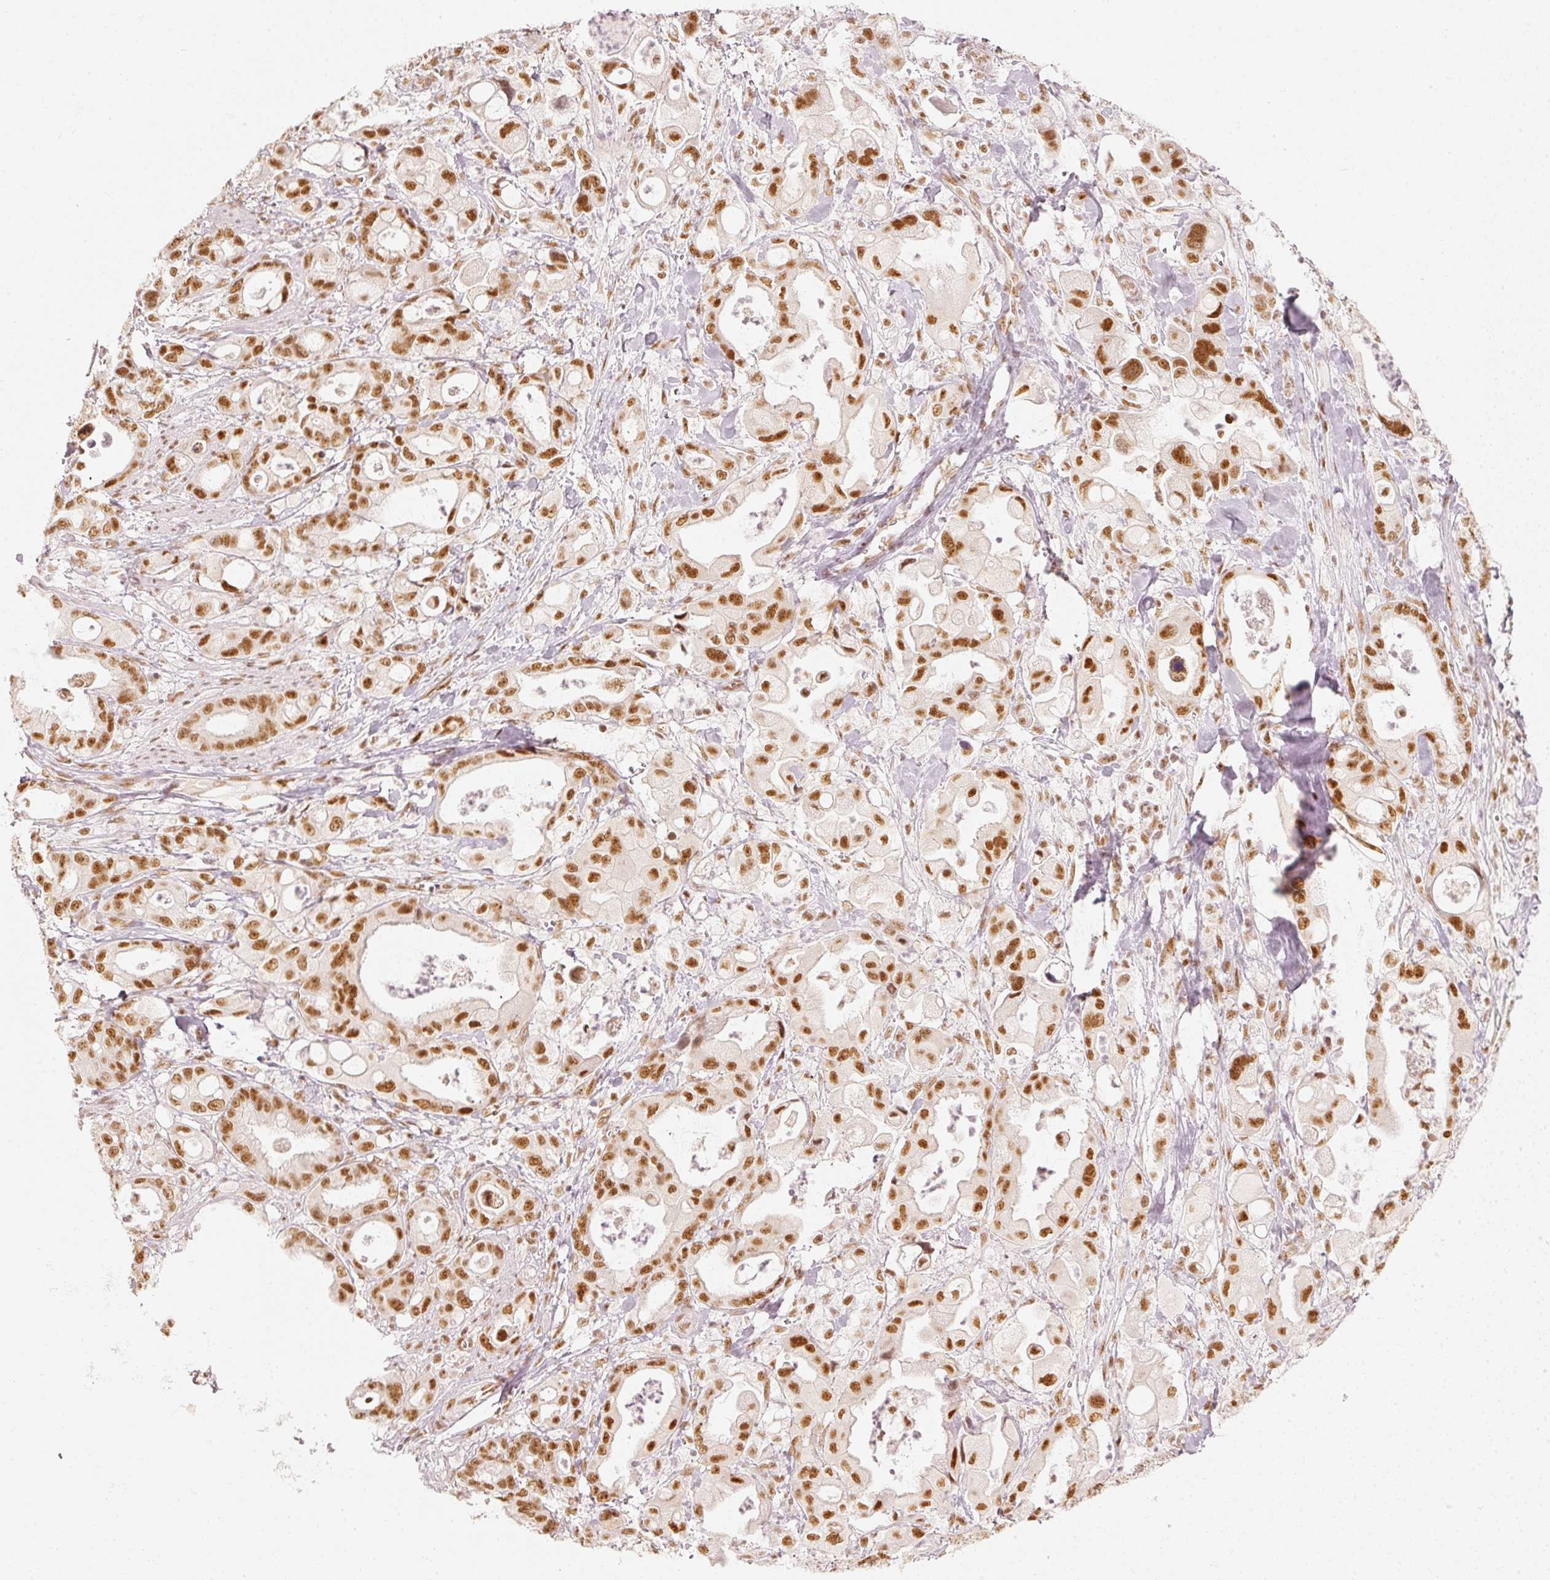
{"staining": {"intensity": "strong", "quantity": ">75%", "location": "nuclear"}, "tissue": "pancreatic cancer", "cell_type": "Tumor cells", "image_type": "cancer", "snomed": [{"axis": "morphology", "description": "Adenocarcinoma, NOS"}, {"axis": "topography", "description": "Pancreas"}], "caption": "IHC staining of pancreatic adenocarcinoma, which exhibits high levels of strong nuclear expression in approximately >75% of tumor cells indicating strong nuclear protein expression. The staining was performed using DAB (brown) for protein detection and nuclei were counterstained in hematoxylin (blue).", "gene": "PPP1R10", "patient": {"sex": "male", "age": 68}}